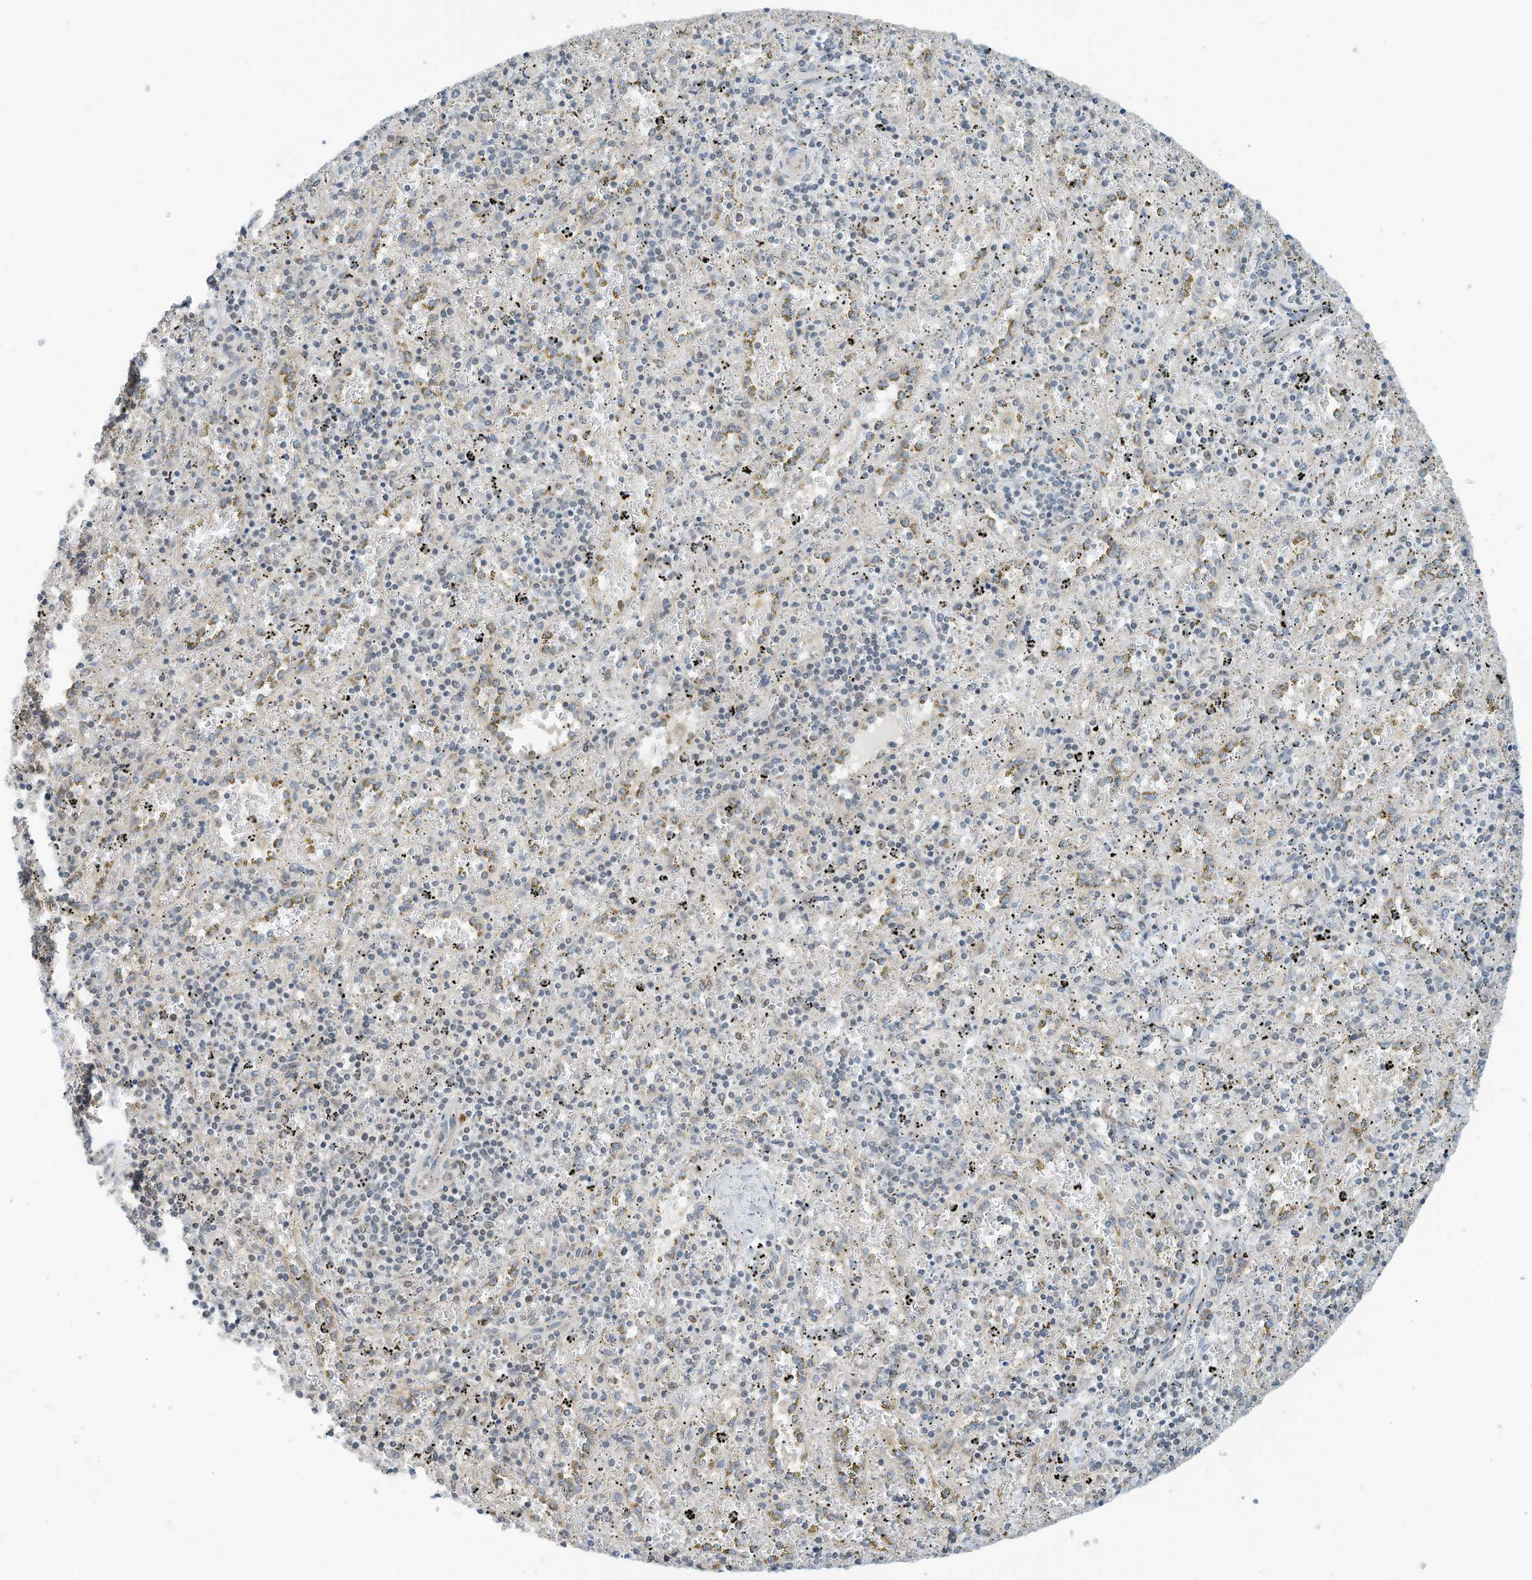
{"staining": {"intensity": "negative", "quantity": "none", "location": "none"}, "tissue": "spleen", "cell_type": "Cells in red pulp", "image_type": "normal", "snomed": [{"axis": "morphology", "description": "Normal tissue, NOS"}, {"axis": "topography", "description": "Spleen"}], "caption": "Immunohistochemistry histopathology image of normal spleen stained for a protein (brown), which exhibits no expression in cells in red pulp.", "gene": "SCGB1D2", "patient": {"sex": "male", "age": 11}}